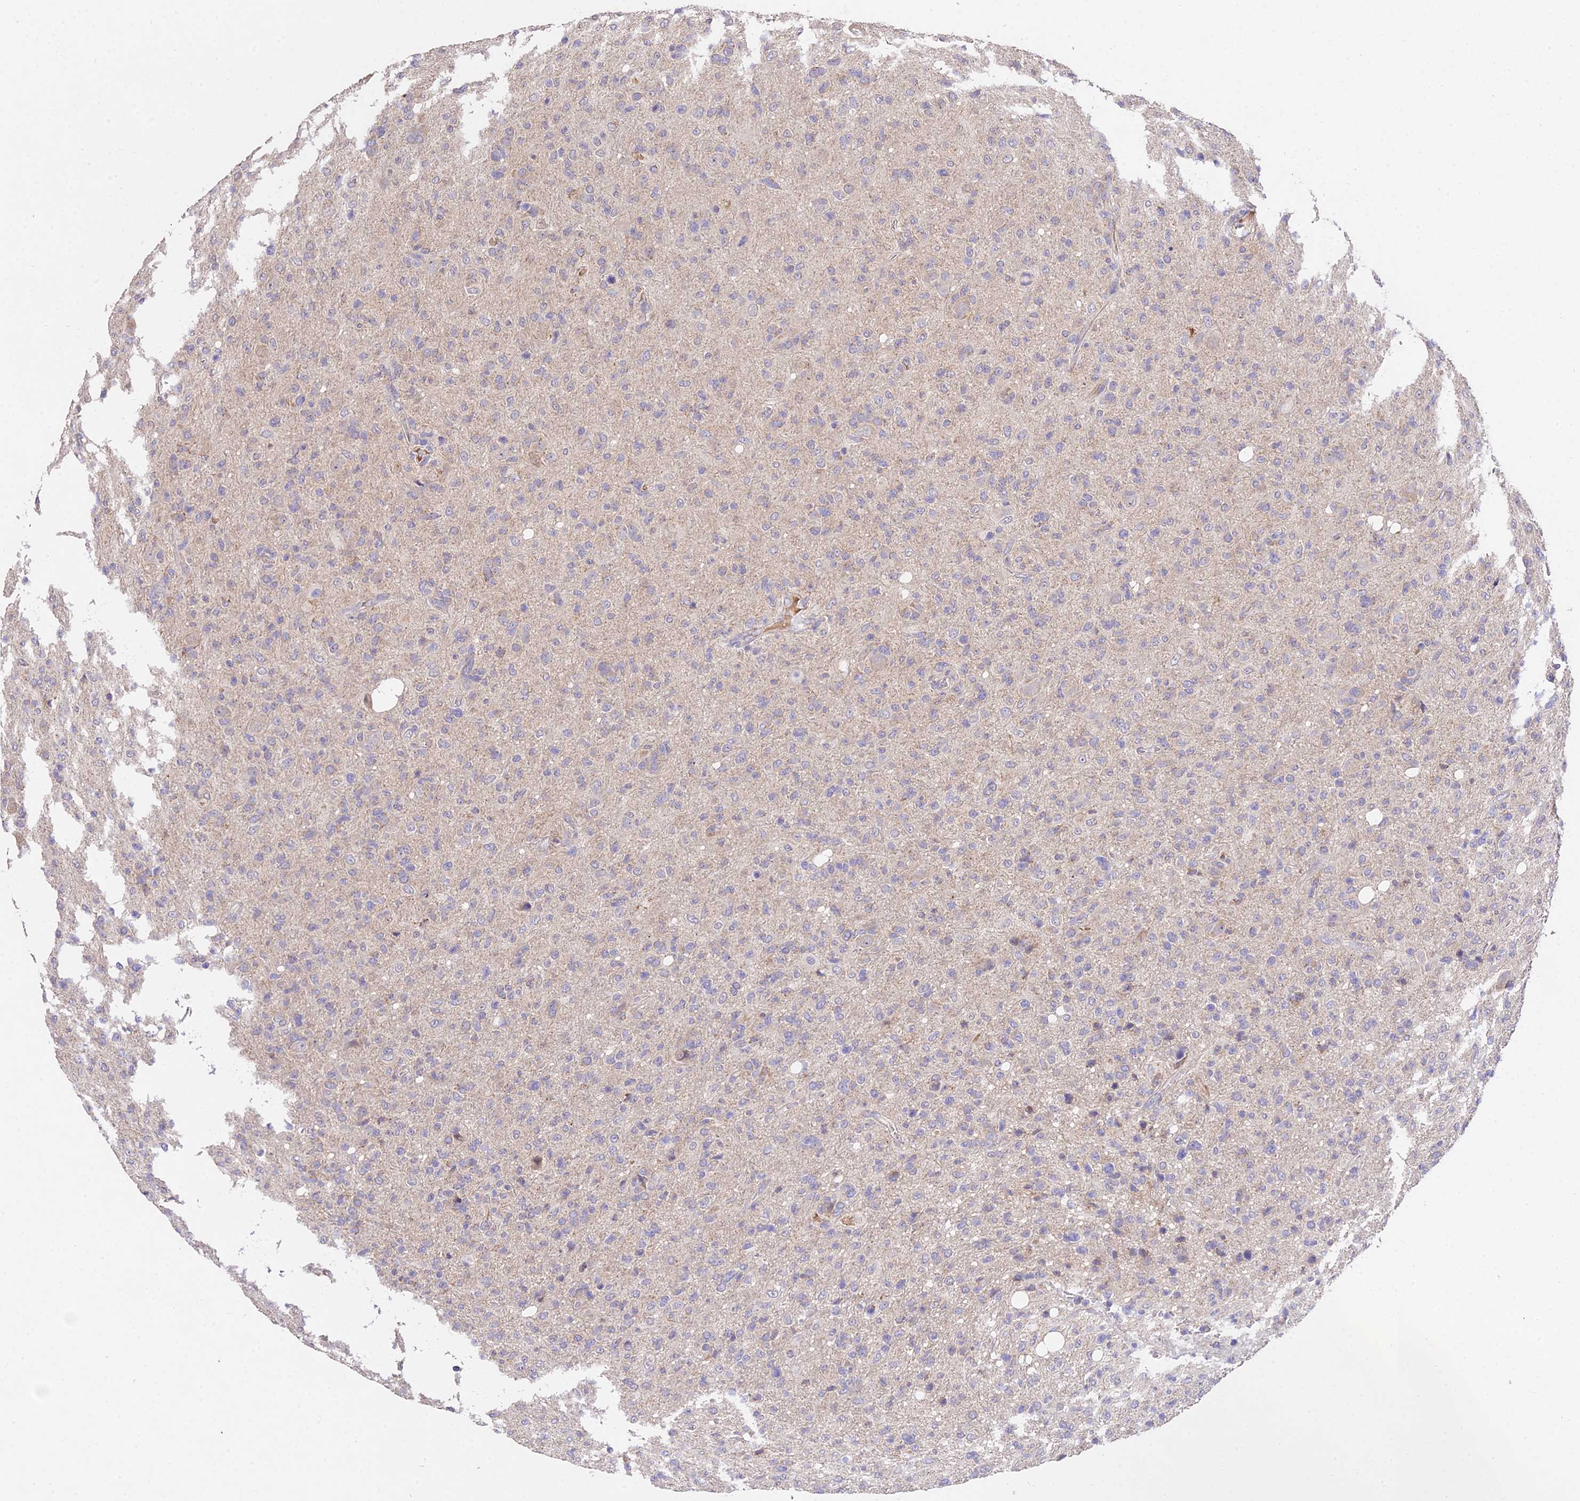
{"staining": {"intensity": "negative", "quantity": "none", "location": "none"}, "tissue": "glioma", "cell_type": "Tumor cells", "image_type": "cancer", "snomed": [{"axis": "morphology", "description": "Glioma, malignant, High grade"}, {"axis": "topography", "description": "Brain"}], "caption": "Micrograph shows no protein expression in tumor cells of malignant glioma (high-grade) tissue. (DAB immunohistochemistry (IHC) visualized using brightfield microscopy, high magnification).", "gene": "WDR5B", "patient": {"sex": "female", "age": 57}}